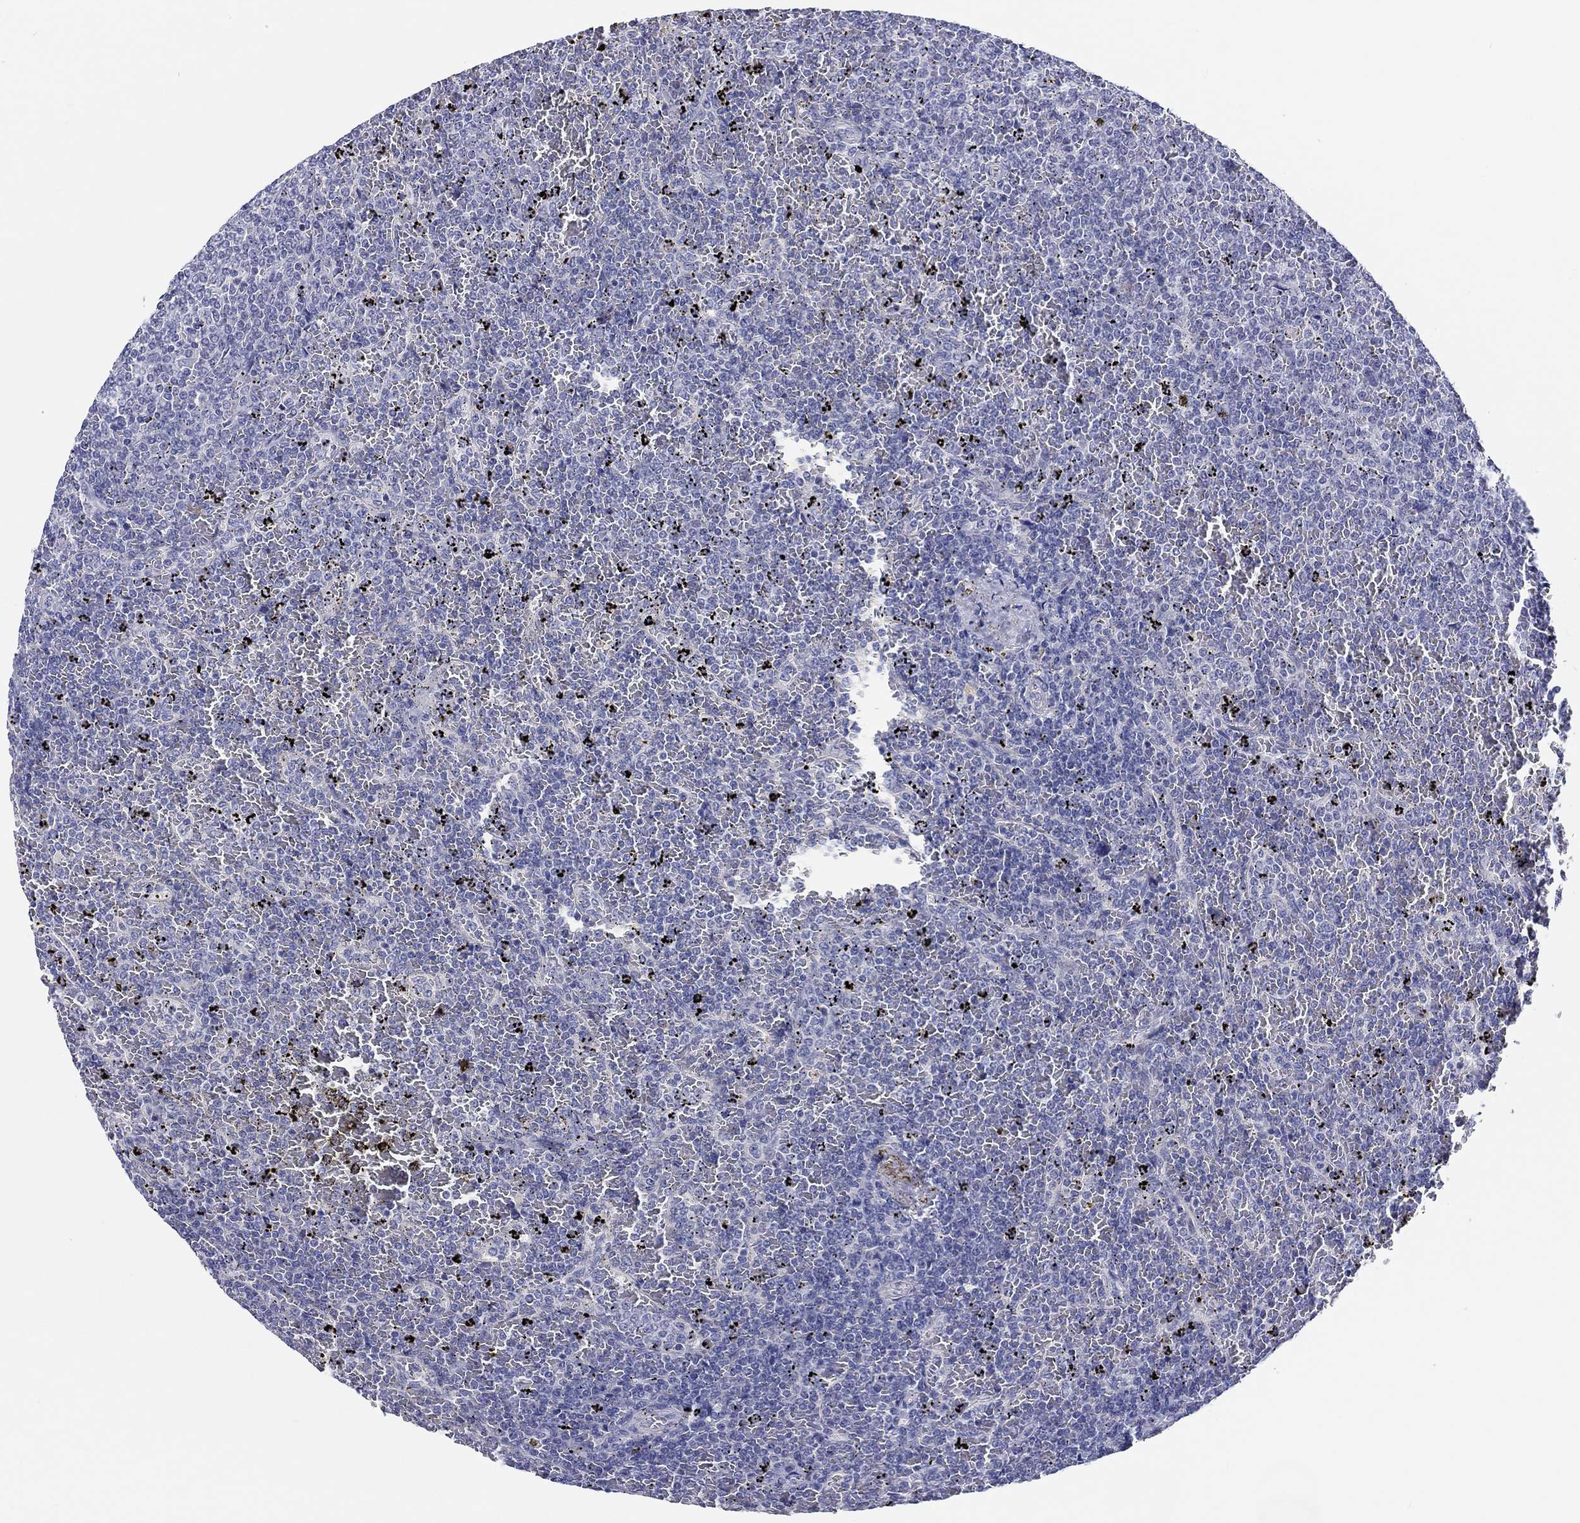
{"staining": {"intensity": "negative", "quantity": "none", "location": "none"}, "tissue": "lymphoma", "cell_type": "Tumor cells", "image_type": "cancer", "snomed": [{"axis": "morphology", "description": "Malignant lymphoma, non-Hodgkin's type, Low grade"}, {"axis": "topography", "description": "Spleen"}], "caption": "Tumor cells are negative for brown protein staining in malignant lymphoma, non-Hodgkin's type (low-grade). (Brightfield microscopy of DAB (3,3'-diaminobenzidine) IHC at high magnification).", "gene": "CRYGD", "patient": {"sex": "female", "age": 77}}